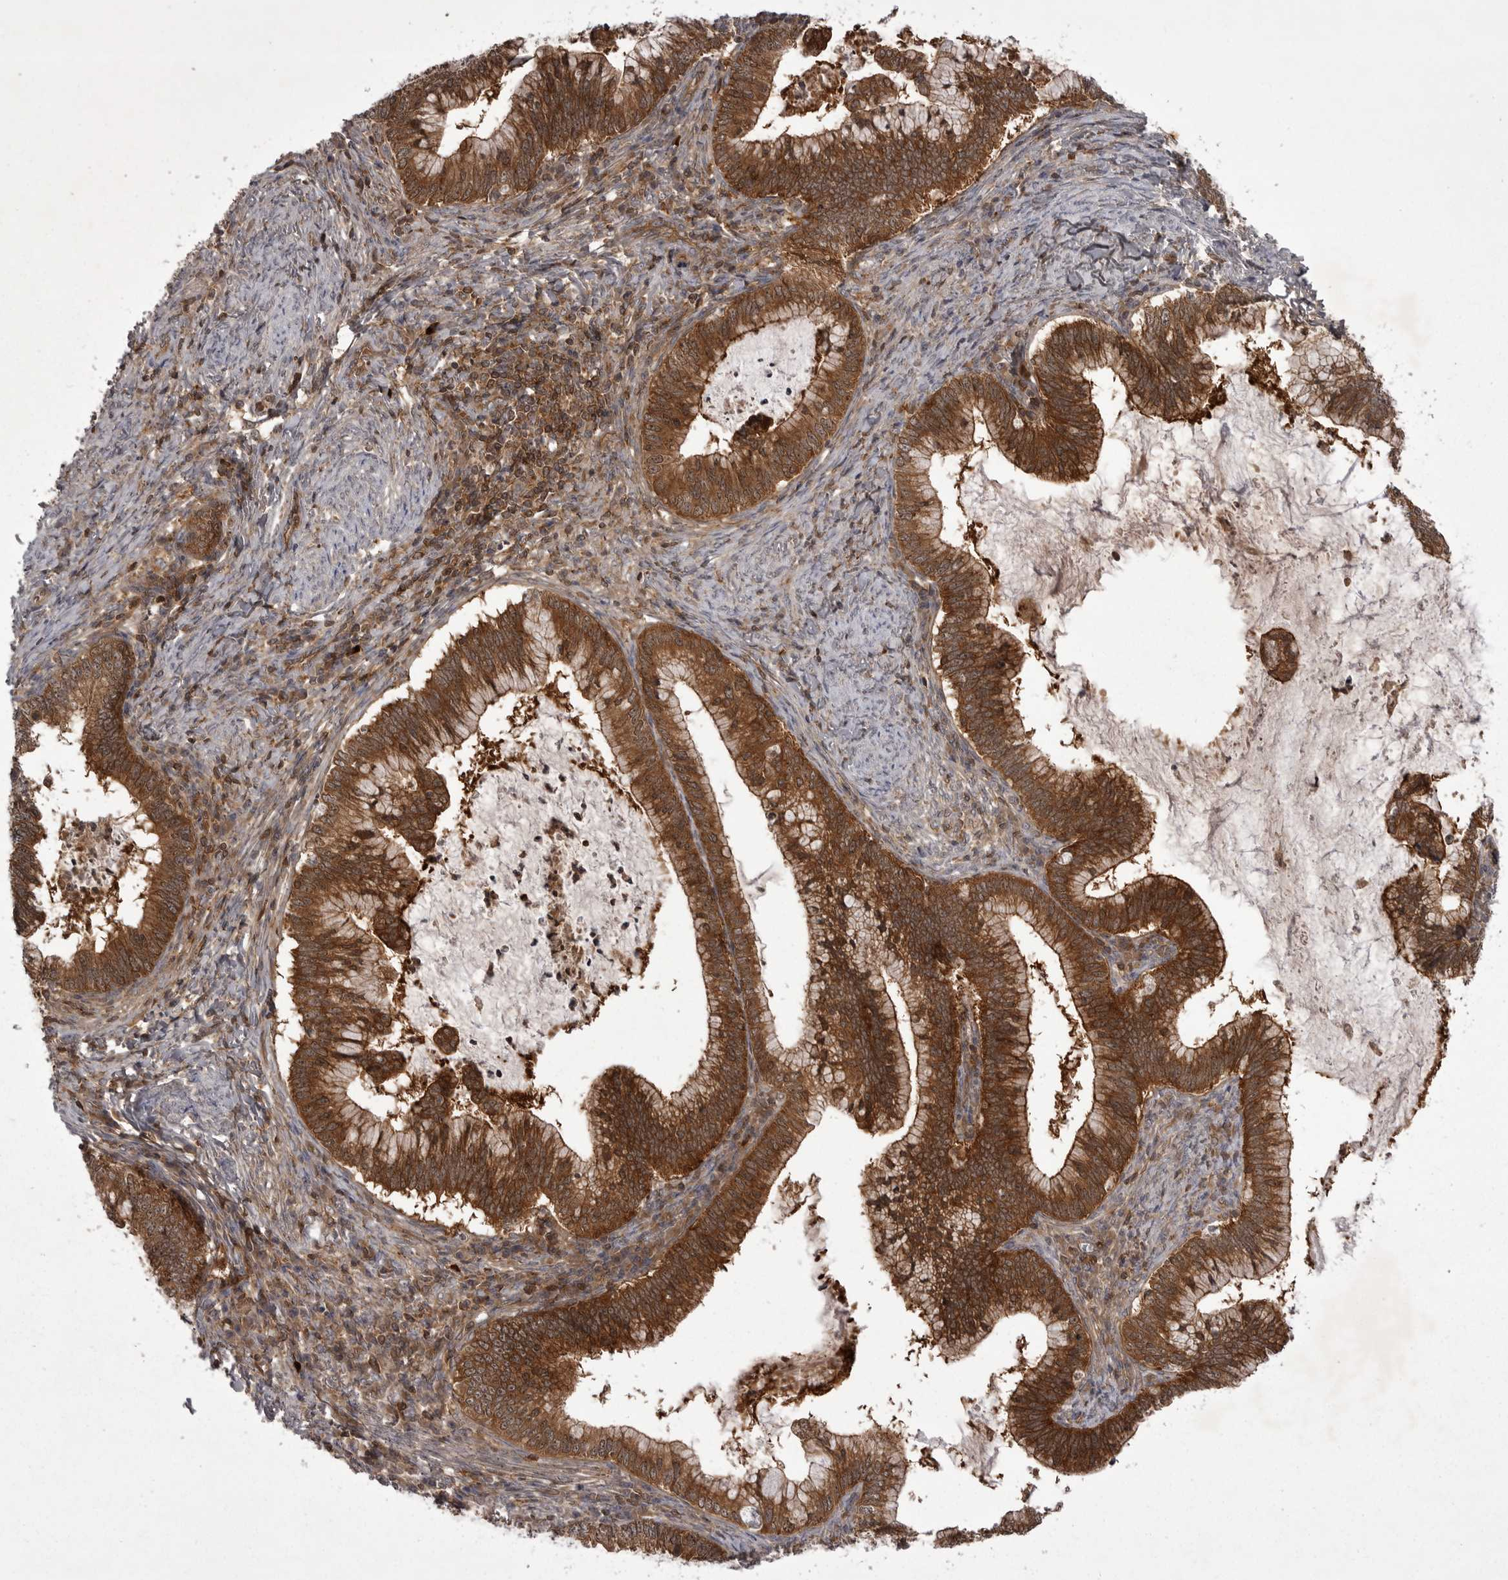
{"staining": {"intensity": "strong", "quantity": ">75%", "location": "cytoplasmic/membranous"}, "tissue": "cervical cancer", "cell_type": "Tumor cells", "image_type": "cancer", "snomed": [{"axis": "morphology", "description": "Adenocarcinoma, NOS"}, {"axis": "topography", "description": "Cervix"}], "caption": "Brown immunohistochemical staining in human cervical cancer (adenocarcinoma) displays strong cytoplasmic/membranous positivity in approximately >75% of tumor cells.", "gene": "STK24", "patient": {"sex": "female", "age": 36}}